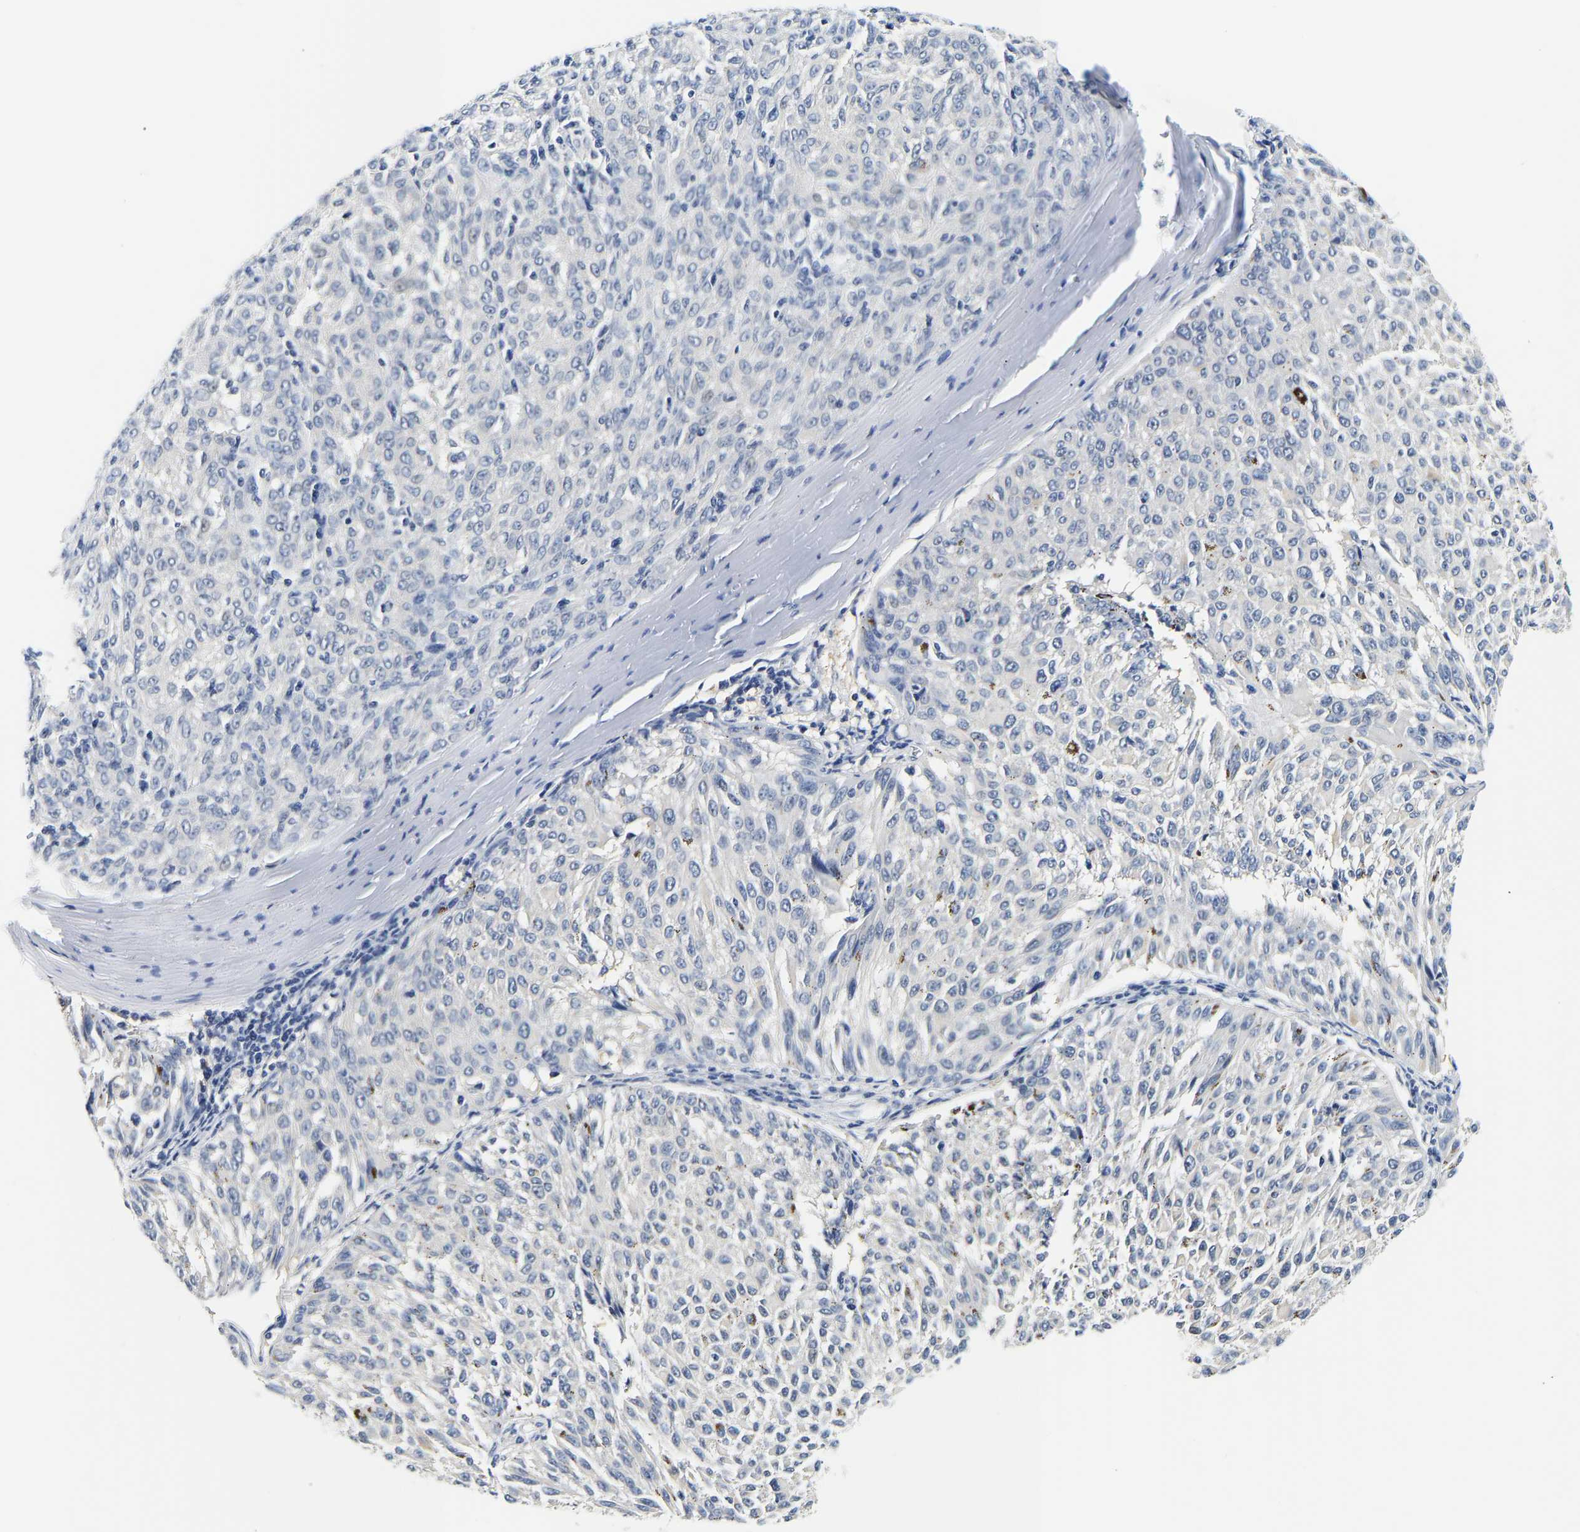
{"staining": {"intensity": "negative", "quantity": "none", "location": "none"}, "tissue": "melanoma", "cell_type": "Tumor cells", "image_type": "cancer", "snomed": [{"axis": "morphology", "description": "Malignant melanoma, NOS"}, {"axis": "topography", "description": "Skin"}], "caption": "There is no significant positivity in tumor cells of malignant melanoma.", "gene": "UCHL3", "patient": {"sex": "female", "age": 72}}